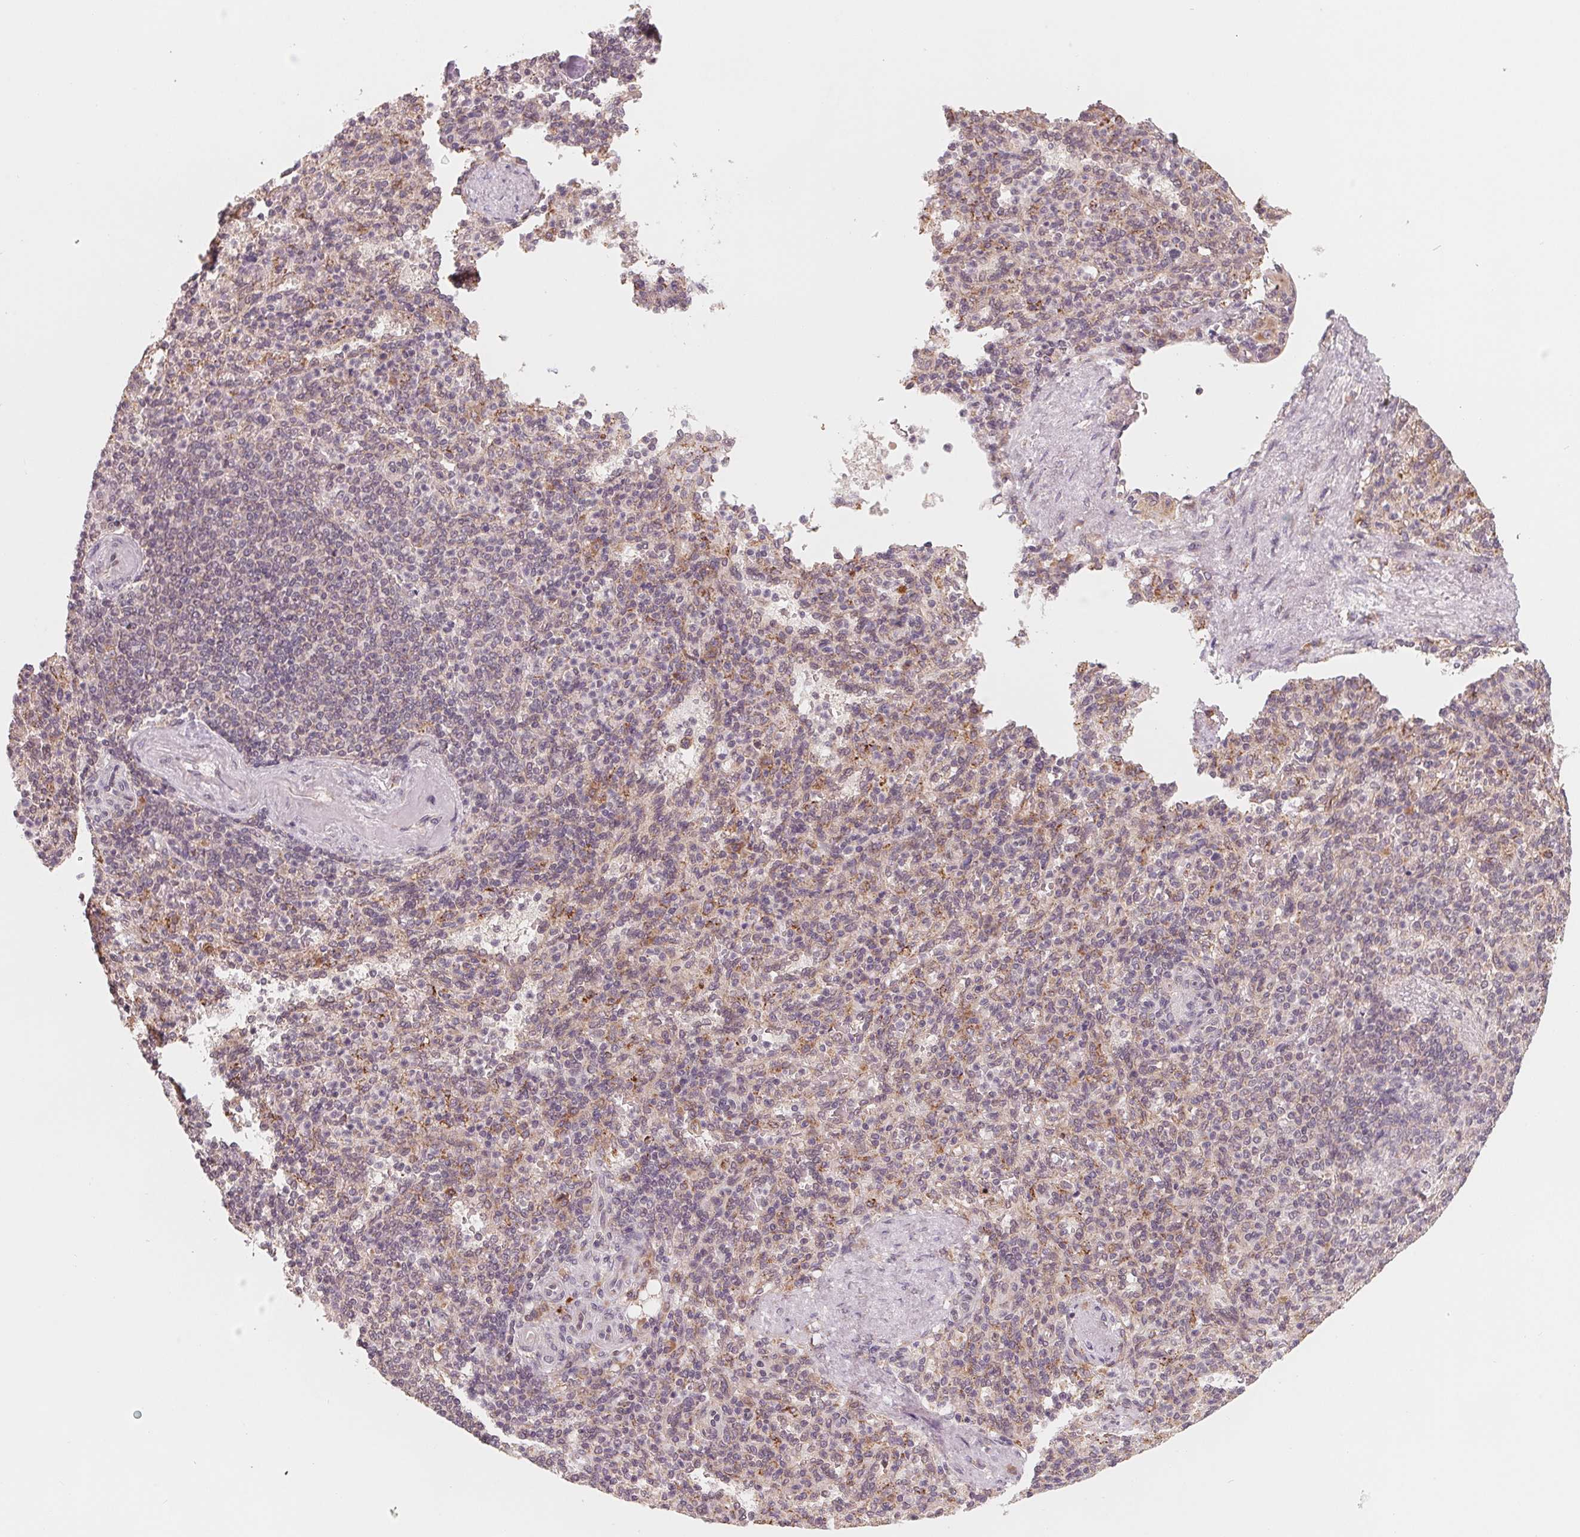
{"staining": {"intensity": "weak", "quantity": "<25%", "location": "cytoplasmic/membranous"}, "tissue": "spleen", "cell_type": "Cells in red pulp", "image_type": "normal", "snomed": [{"axis": "morphology", "description": "Normal tissue, NOS"}, {"axis": "topography", "description": "Spleen"}], "caption": "High power microscopy micrograph of an immunohistochemistry (IHC) histopathology image of normal spleen, revealing no significant staining in cells in red pulp. Brightfield microscopy of immunohistochemistry (IHC) stained with DAB (3,3'-diaminobenzidine) (brown) and hematoxylin (blue), captured at high magnification.", "gene": "GIGYF2", "patient": {"sex": "female", "age": 74}}